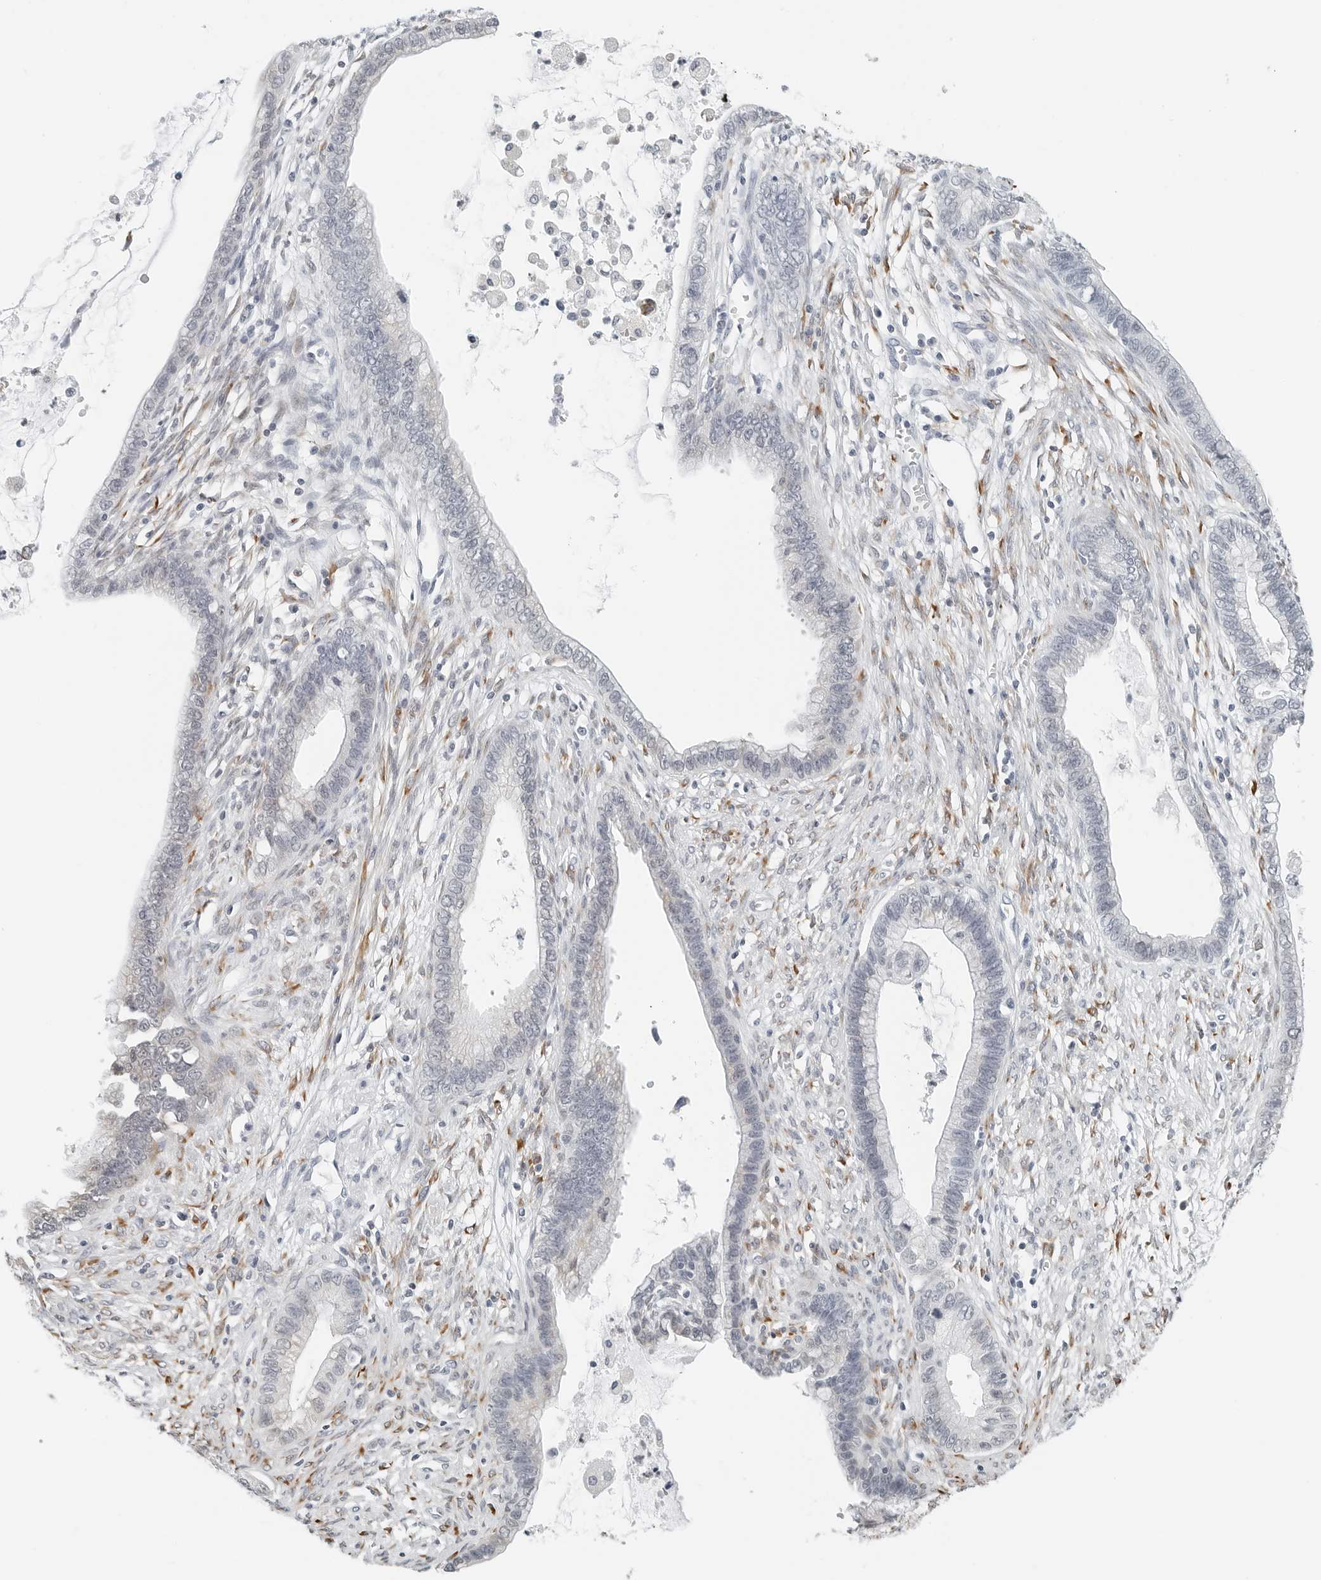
{"staining": {"intensity": "moderate", "quantity": "<25%", "location": "cytoplasmic/membranous"}, "tissue": "cervical cancer", "cell_type": "Tumor cells", "image_type": "cancer", "snomed": [{"axis": "morphology", "description": "Adenocarcinoma, NOS"}, {"axis": "topography", "description": "Cervix"}], "caption": "Moderate cytoplasmic/membranous staining for a protein is seen in about <25% of tumor cells of cervical cancer using IHC.", "gene": "P4HA2", "patient": {"sex": "female", "age": 44}}